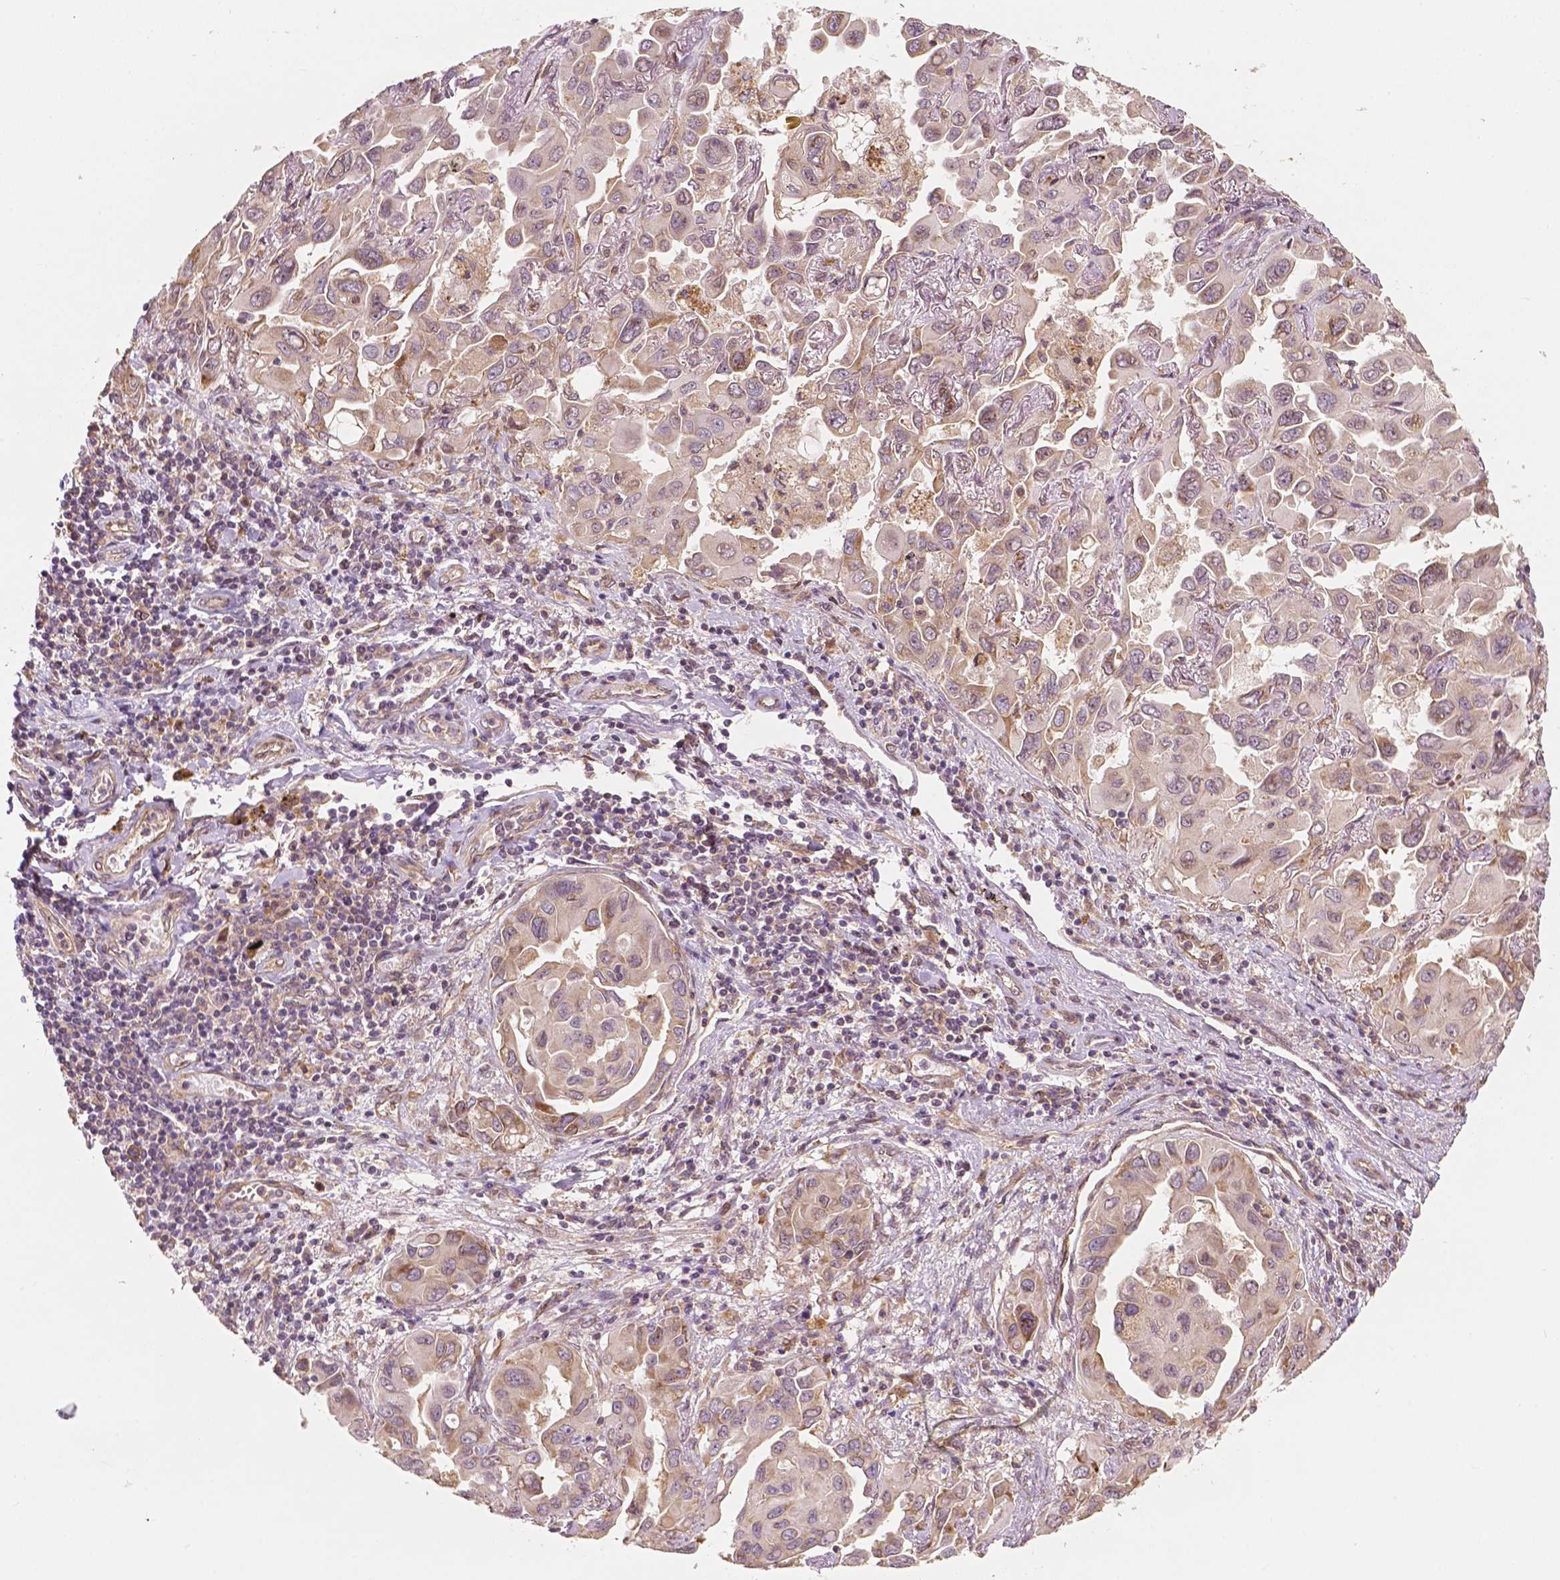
{"staining": {"intensity": "moderate", "quantity": ">75%", "location": "cytoplasmic/membranous"}, "tissue": "lung cancer", "cell_type": "Tumor cells", "image_type": "cancer", "snomed": [{"axis": "morphology", "description": "Adenocarcinoma, NOS"}, {"axis": "topography", "description": "Lung"}], "caption": "A medium amount of moderate cytoplasmic/membranous staining is present in about >75% of tumor cells in lung cancer (adenocarcinoma) tissue.", "gene": "G3BP1", "patient": {"sex": "male", "age": 64}}